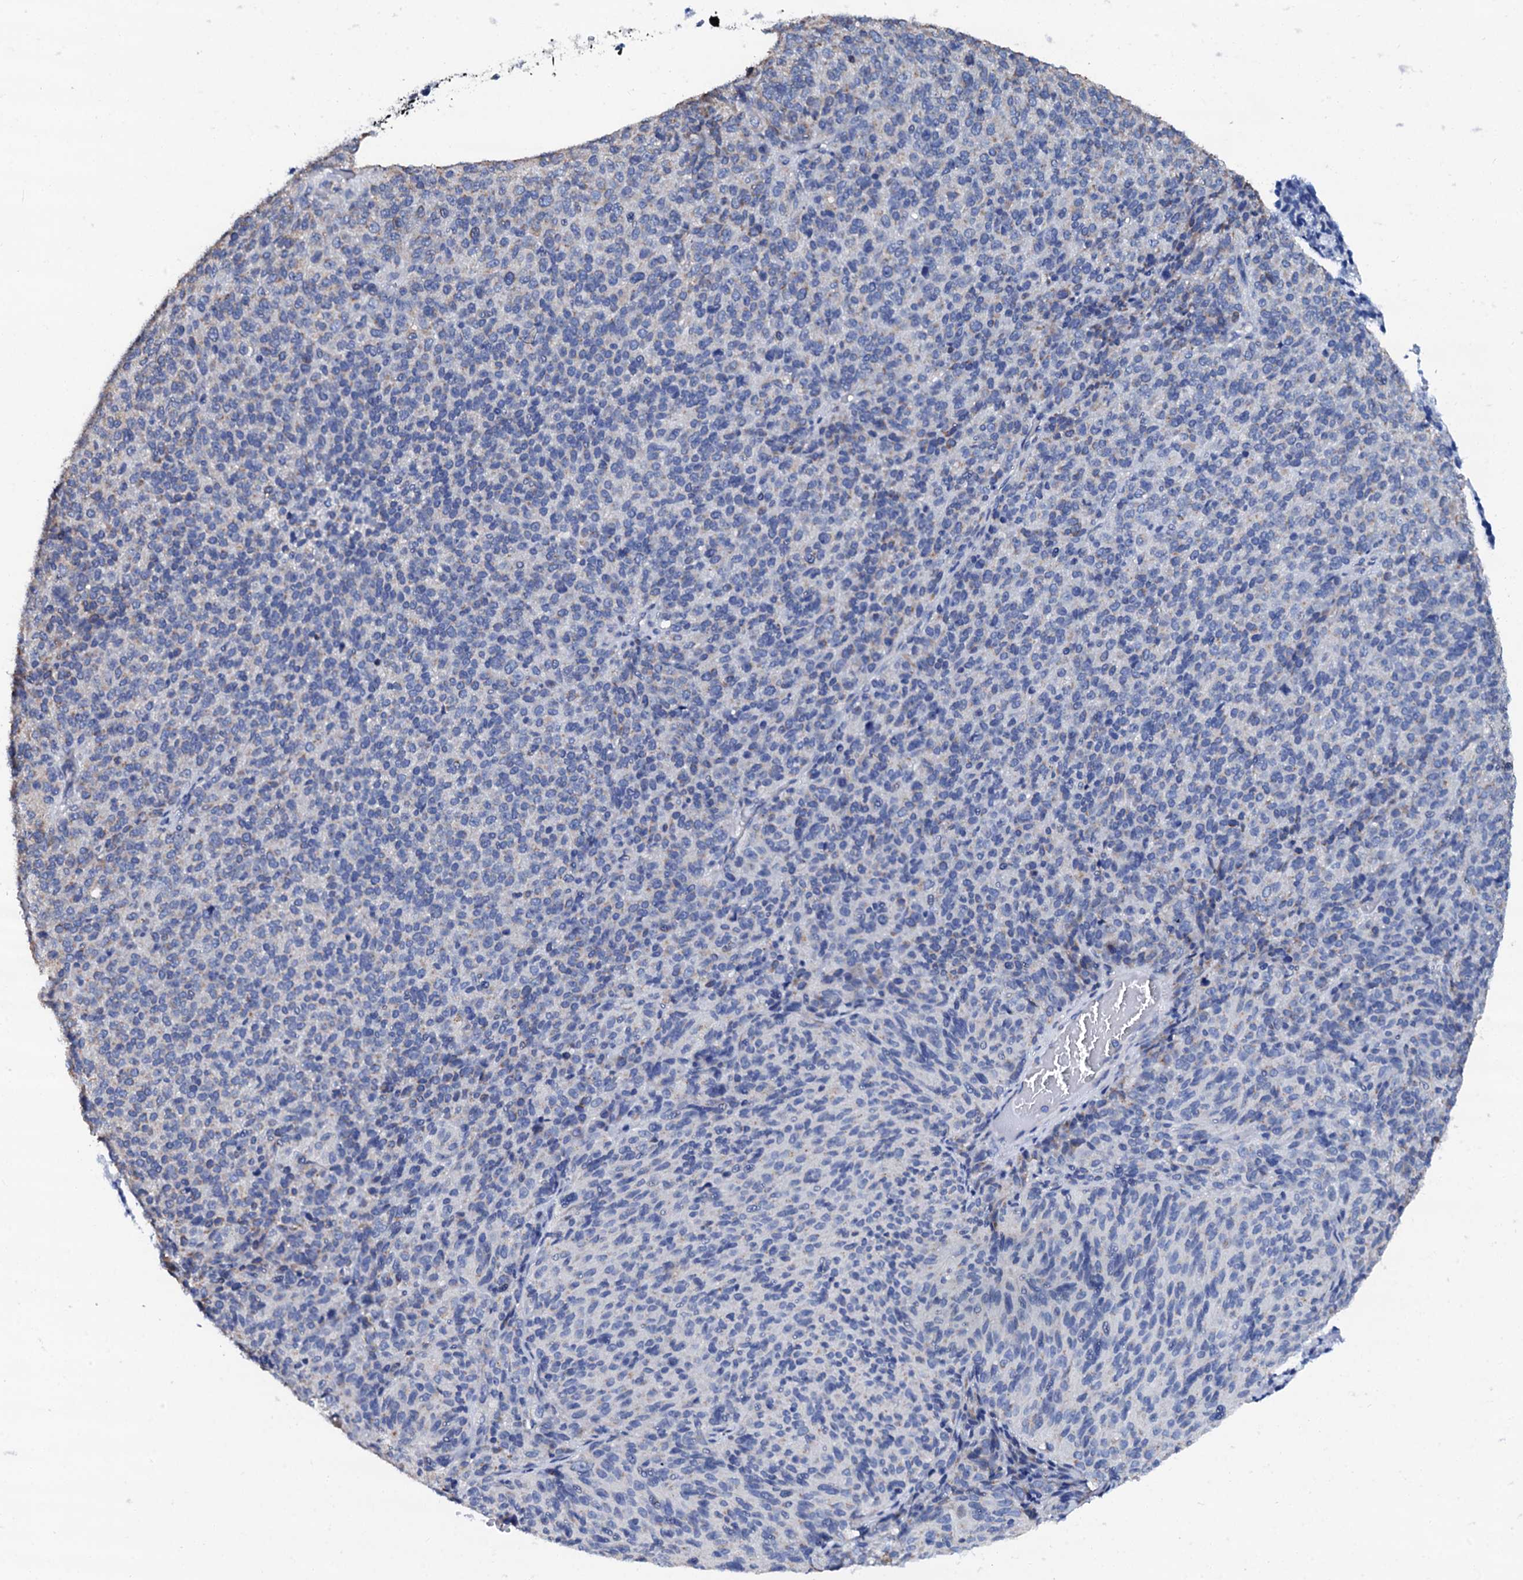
{"staining": {"intensity": "negative", "quantity": "none", "location": "none"}, "tissue": "melanoma", "cell_type": "Tumor cells", "image_type": "cancer", "snomed": [{"axis": "morphology", "description": "Malignant melanoma, Metastatic site"}, {"axis": "topography", "description": "Brain"}], "caption": "Histopathology image shows no significant protein staining in tumor cells of melanoma.", "gene": "AKAP3", "patient": {"sex": "female", "age": 56}}